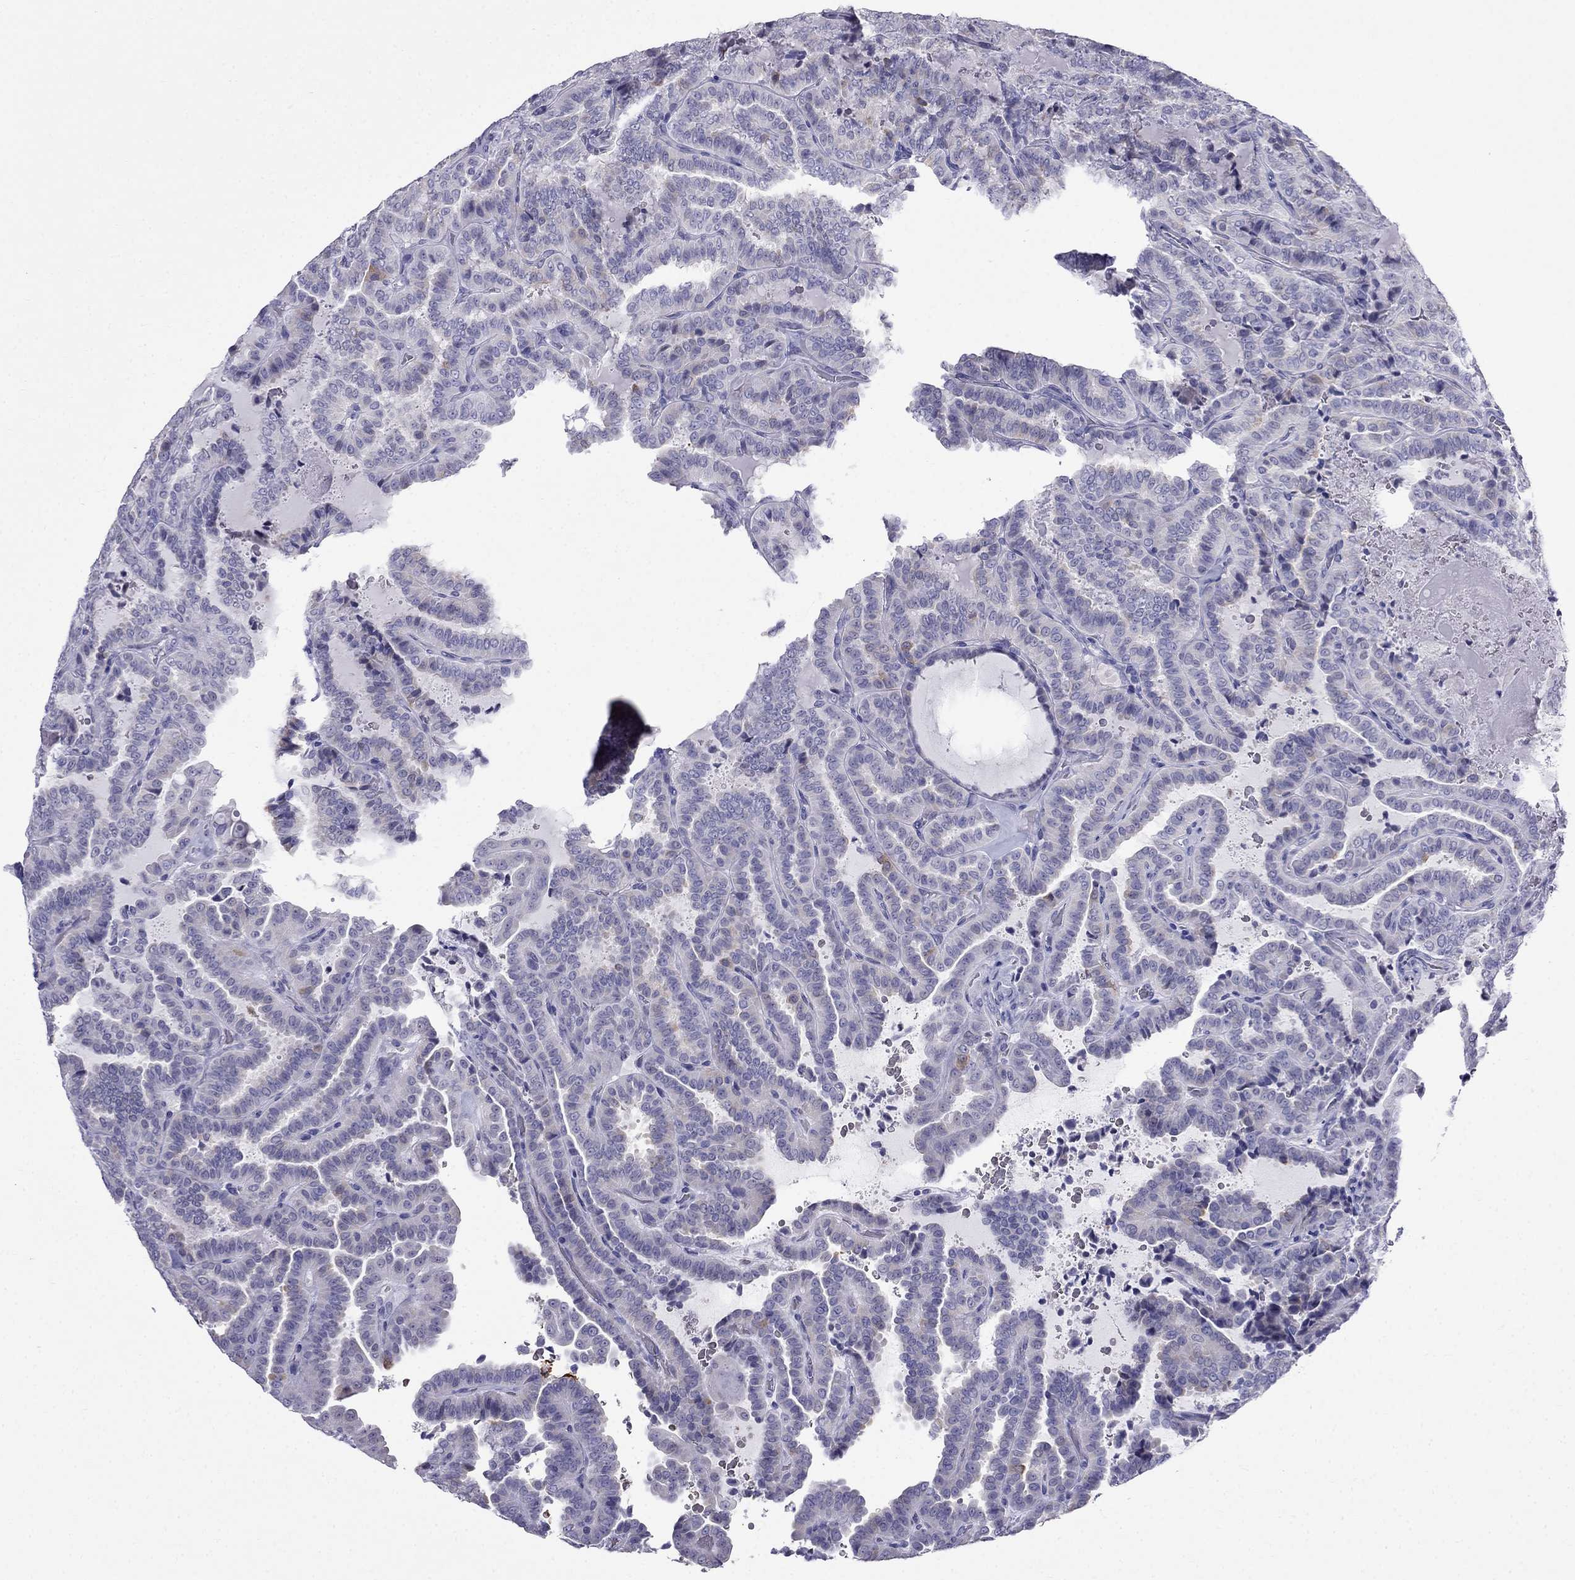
{"staining": {"intensity": "weak", "quantity": "<25%", "location": "cytoplasmic/membranous"}, "tissue": "thyroid cancer", "cell_type": "Tumor cells", "image_type": "cancer", "snomed": [{"axis": "morphology", "description": "Papillary adenocarcinoma, NOS"}, {"axis": "topography", "description": "Thyroid gland"}], "caption": "Photomicrograph shows no significant protein staining in tumor cells of thyroid cancer (papillary adenocarcinoma).", "gene": "MGP", "patient": {"sex": "female", "age": 39}}